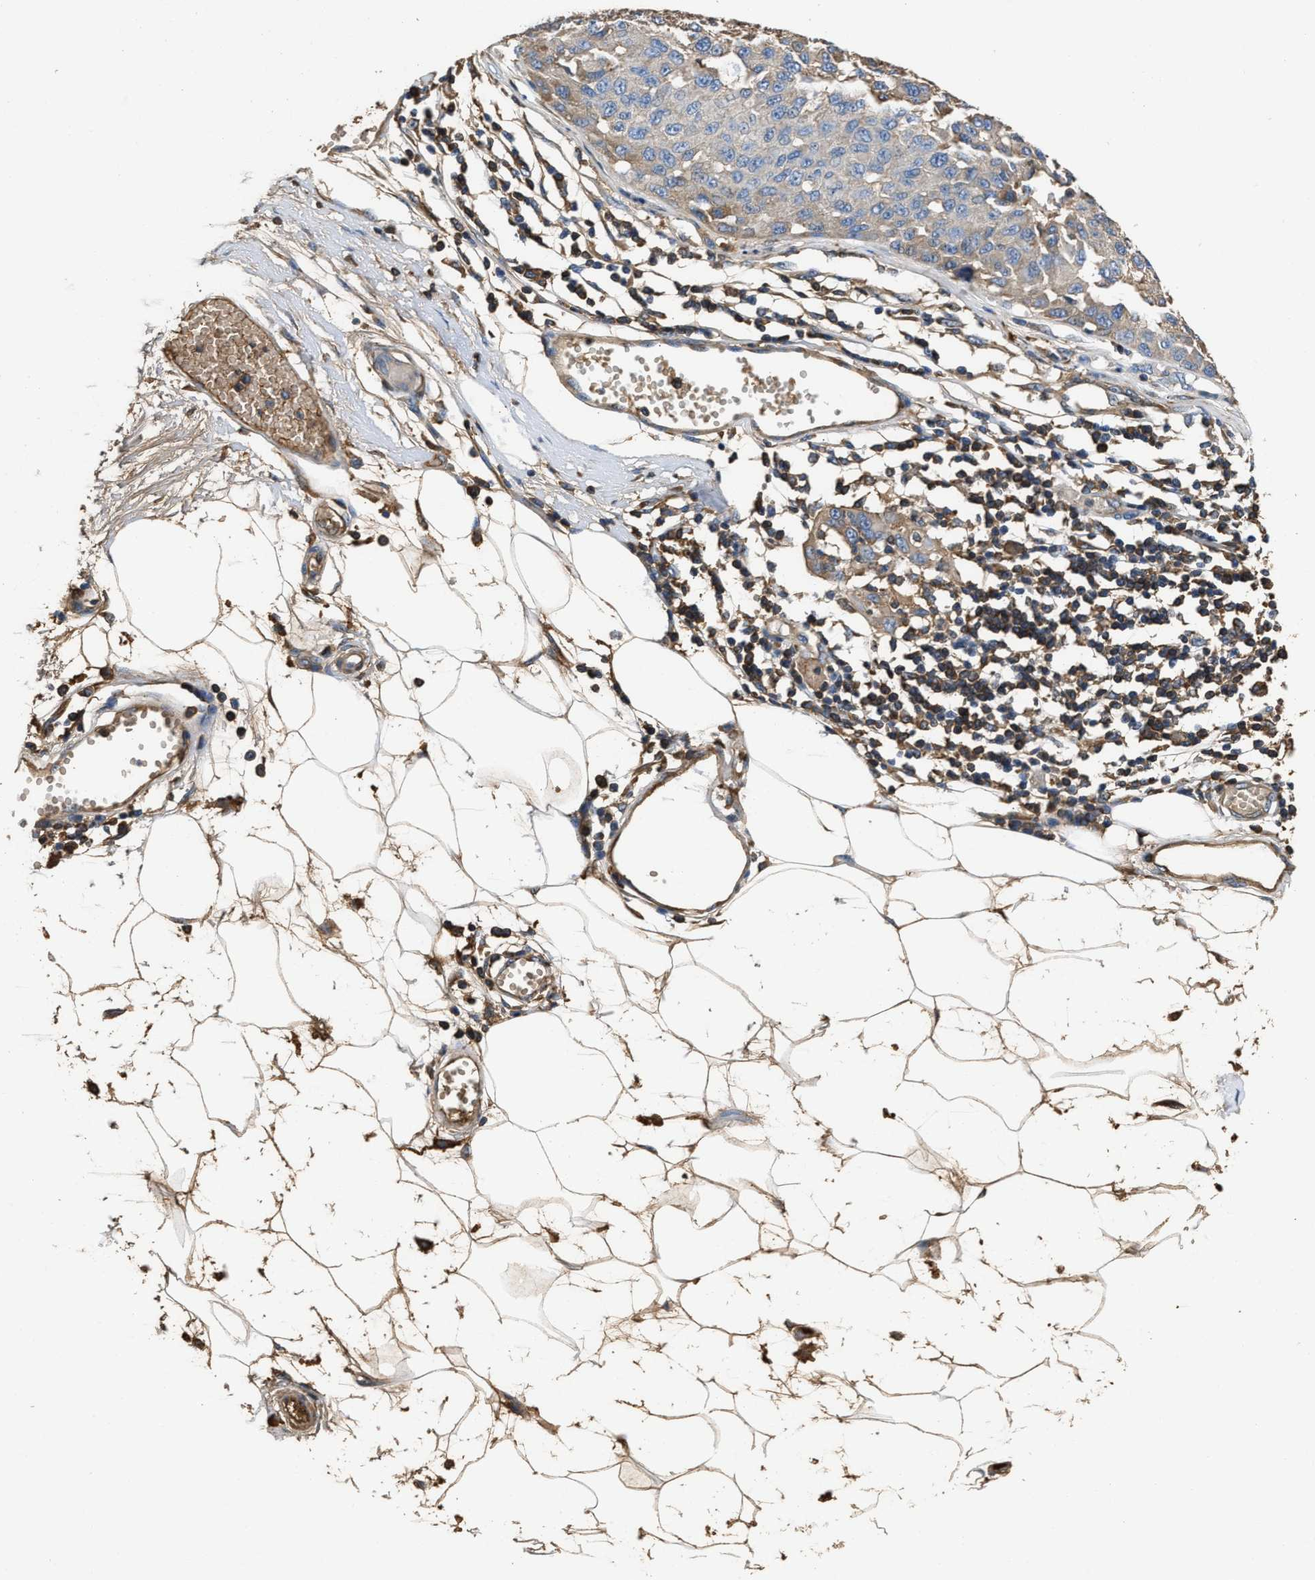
{"staining": {"intensity": "weak", "quantity": "<25%", "location": "cytoplasmic/membranous"}, "tissue": "melanoma", "cell_type": "Tumor cells", "image_type": "cancer", "snomed": [{"axis": "morphology", "description": "Normal tissue, NOS"}, {"axis": "morphology", "description": "Malignant melanoma, NOS"}, {"axis": "topography", "description": "Skin"}], "caption": "A micrograph of human malignant melanoma is negative for staining in tumor cells. (DAB immunohistochemistry visualized using brightfield microscopy, high magnification).", "gene": "C3", "patient": {"sex": "male", "age": 62}}